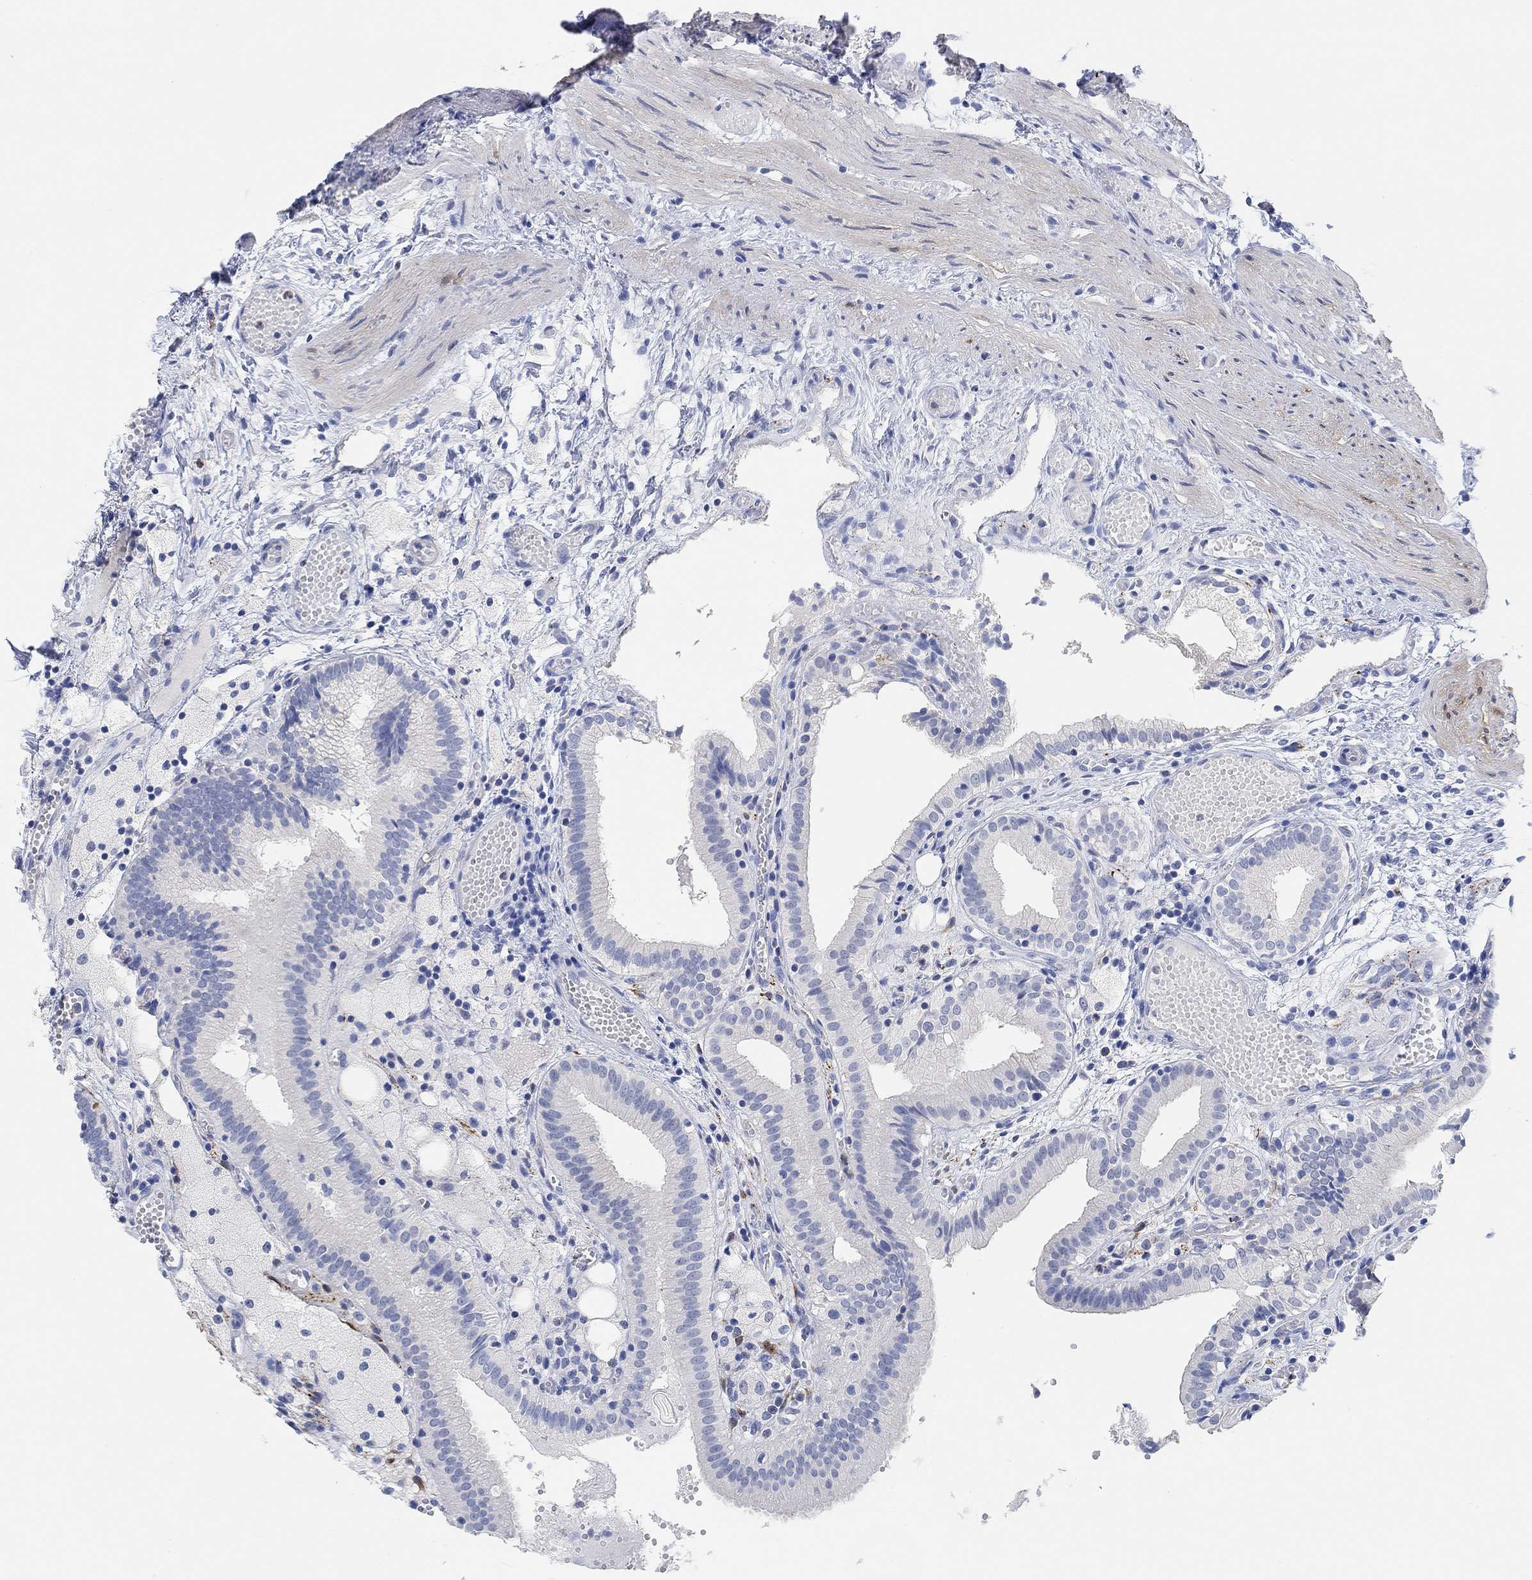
{"staining": {"intensity": "negative", "quantity": "none", "location": "none"}, "tissue": "gallbladder", "cell_type": "Glandular cells", "image_type": "normal", "snomed": [{"axis": "morphology", "description": "Normal tissue, NOS"}, {"axis": "topography", "description": "Gallbladder"}], "caption": "The immunohistochemistry micrograph has no significant positivity in glandular cells of gallbladder. The staining is performed using DAB brown chromogen with nuclei counter-stained in using hematoxylin.", "gene": "VAT1L", "patient": {"sex": "female", "age": 24}}